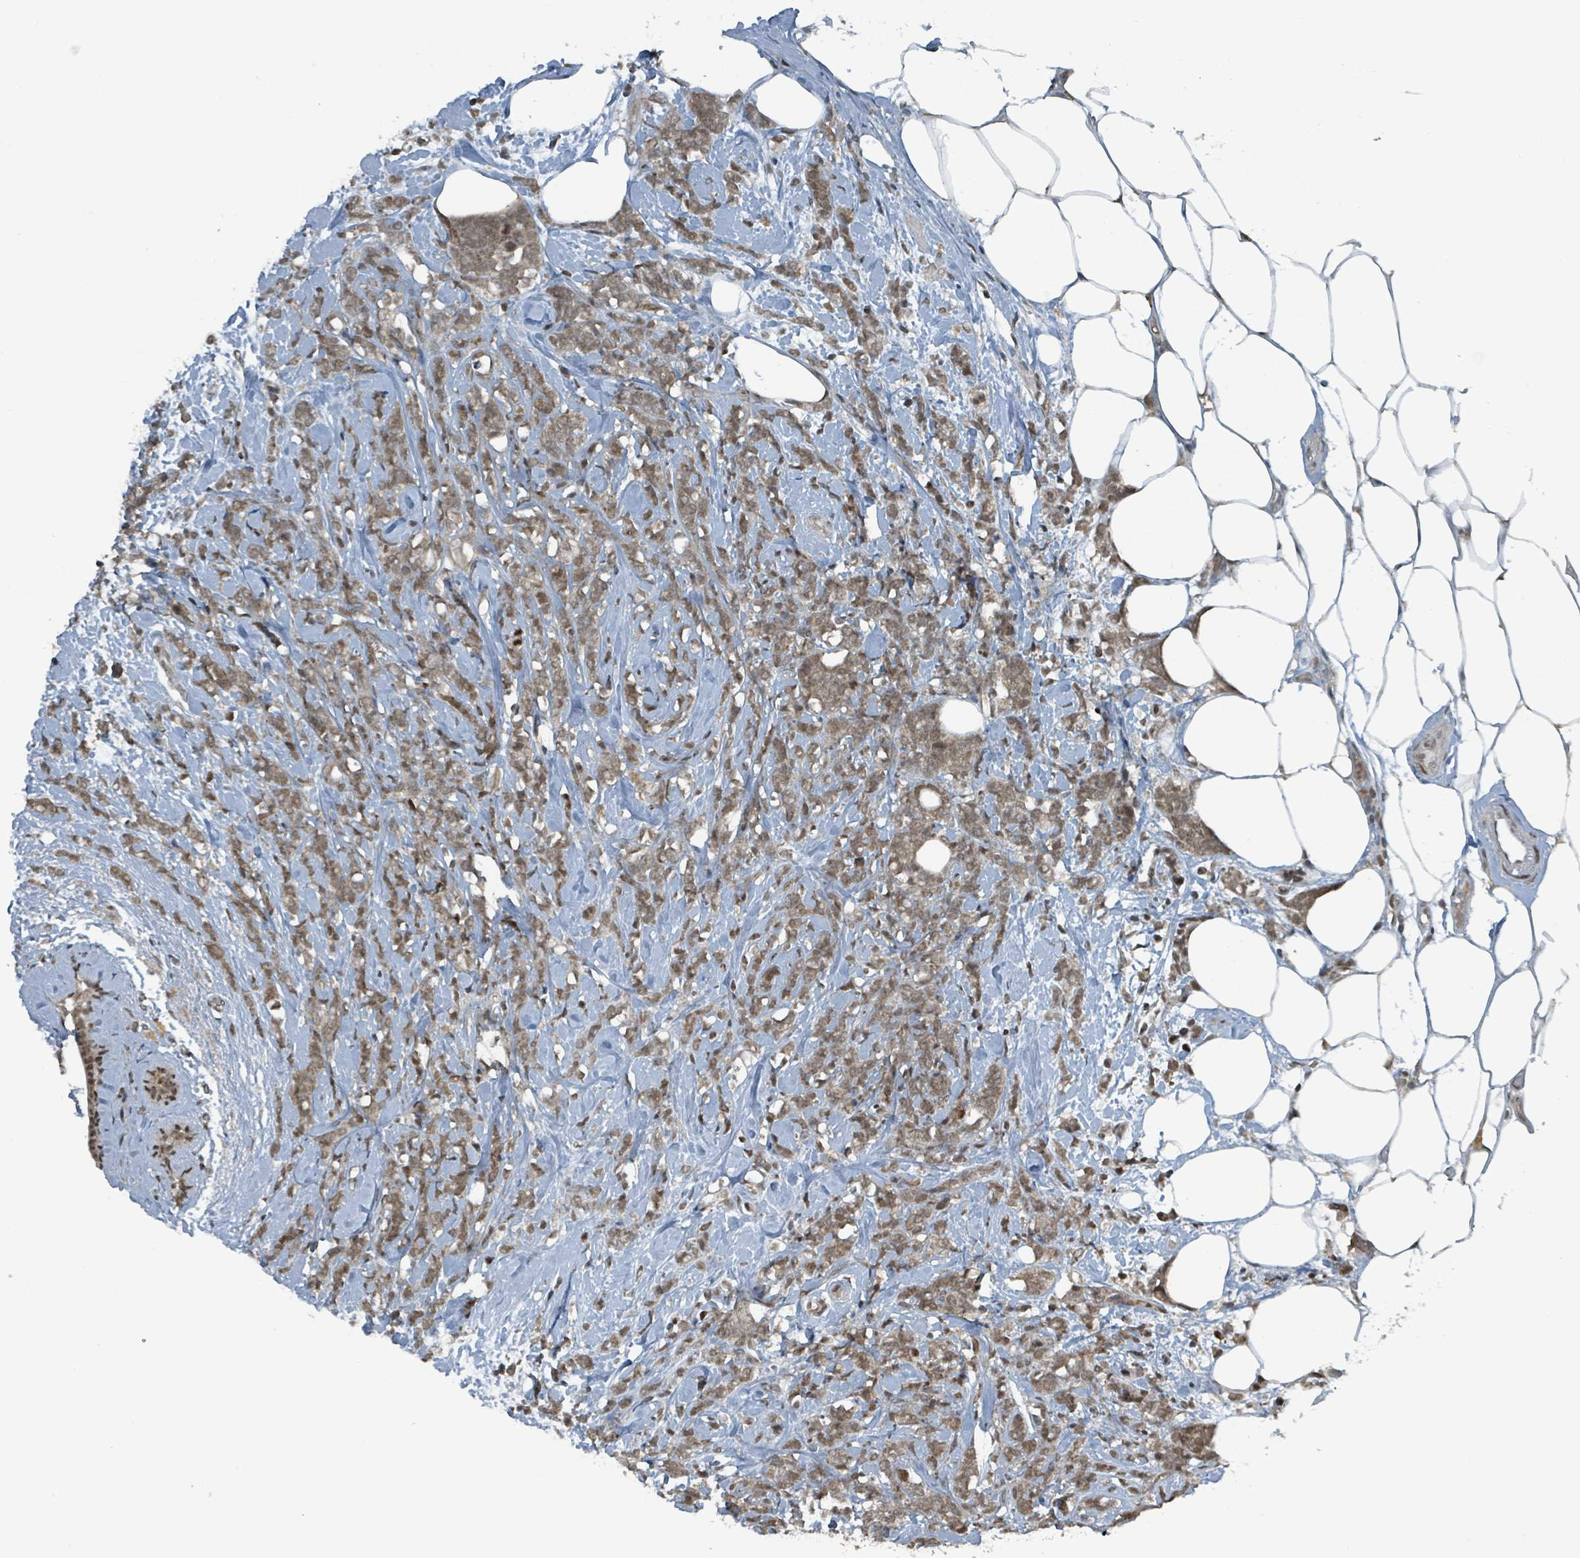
{"staining": {"intensity": "weak", "quantity": ">75%", "location": "cytoplasmic/membranous,nuclear"}, "tissue": "breast cancer", "cell_type": "Tumor cells", "image_type": "cancer", "snomed": [{"axis": "morphology", "description": "Lobular carcinoma"}, {"axis": "topography", "description": "Breast"}], "caption": "Weak cytoplasmic/membranous and nuclear protein staining is appreciated in about >75% of tumor cells in breast lobular carcinoma.", "gene": "PHIP", "patient": {"sex": "female", "age": 58}}